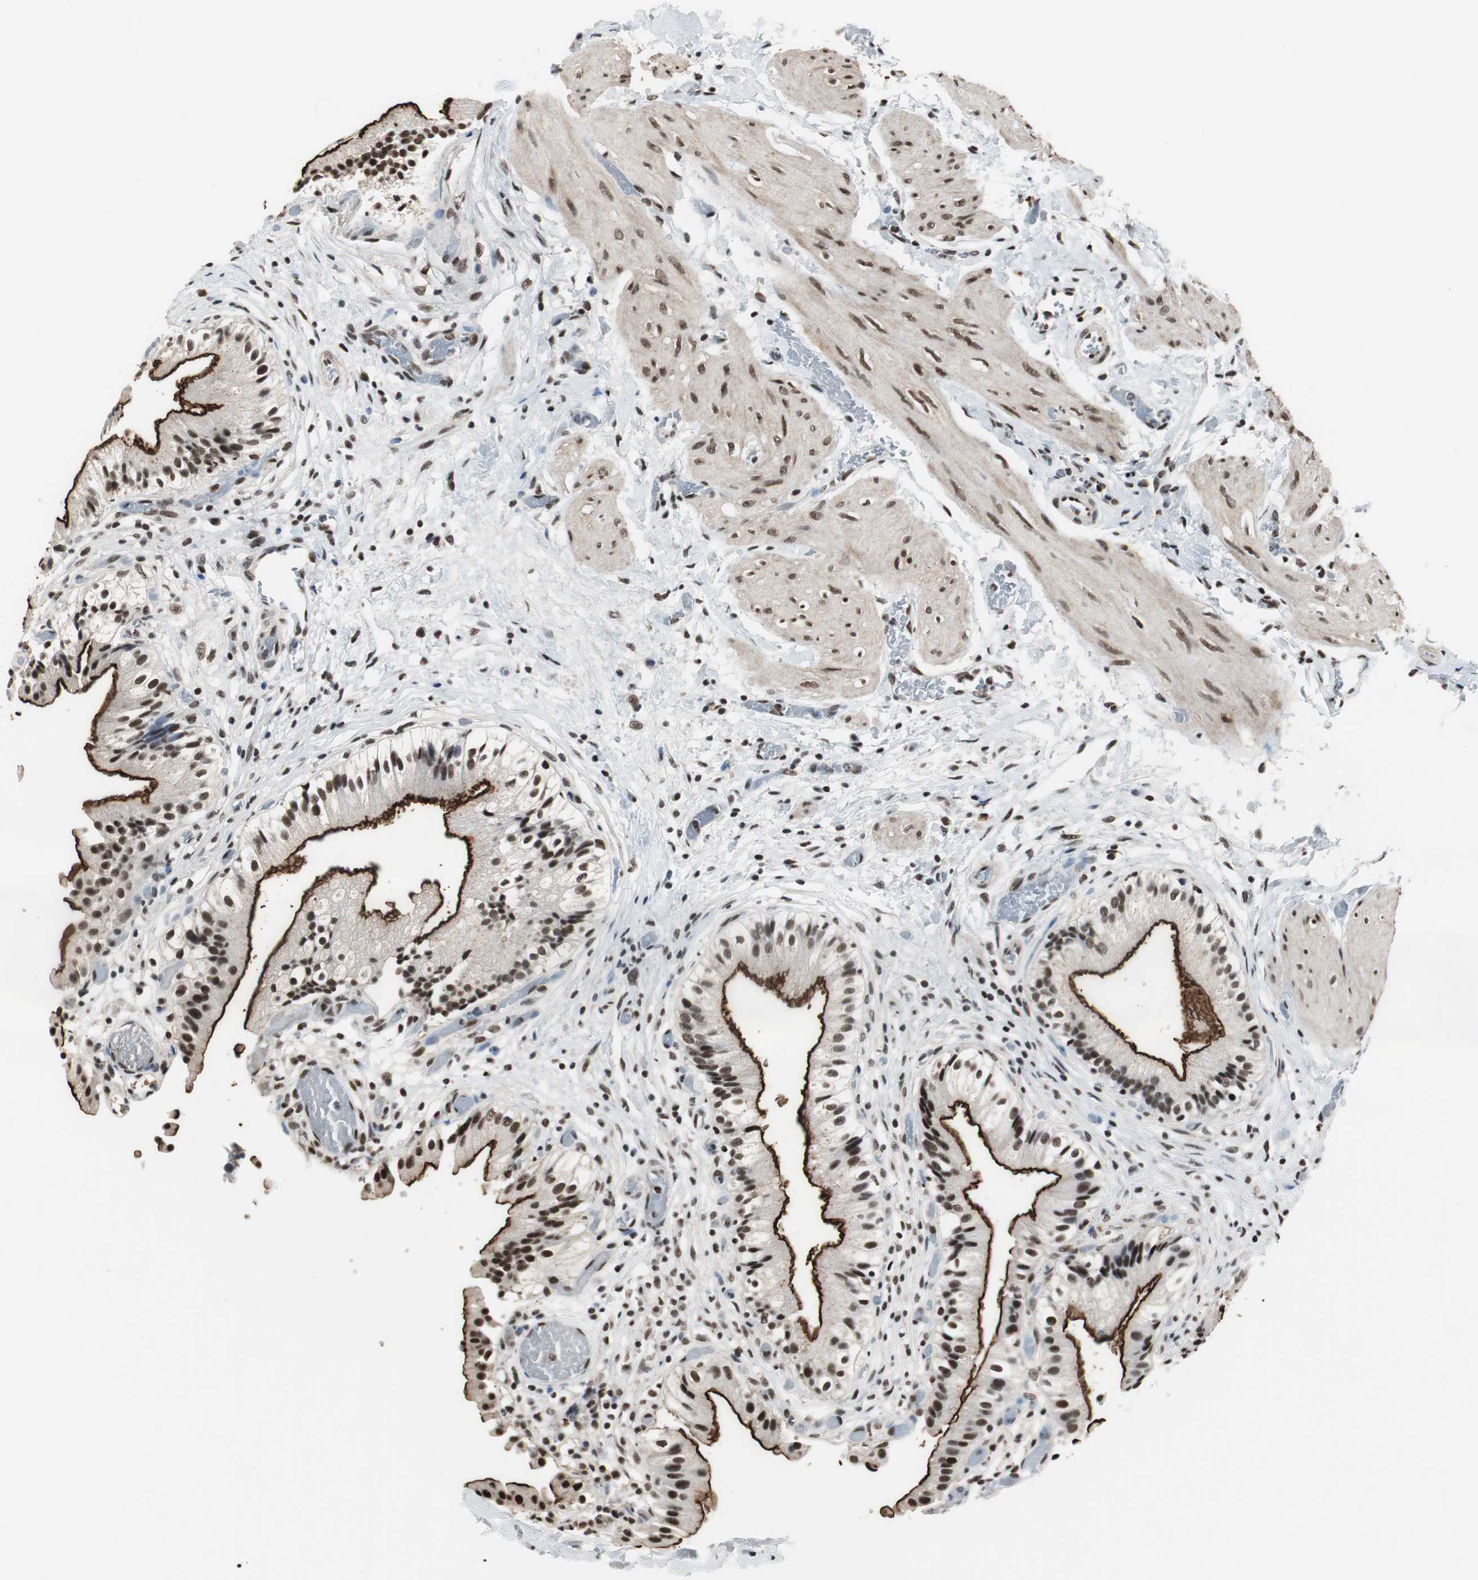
{"staining": {"intensity": "strong", "quantity": ">75%", "location": "cytoplasmic/membranous,nuclear"}, "tissue": "gallbladder", "cell_type": "Glandular cells", "image_type": "normal", "snomed": [{"axis": "morphology", "description": "Normal tissue, NOS"}, {"axis": "topography", "description": "Gallbladder"}], "caption": "The photomicrograph reveals immunohistochemical staining of normal gallbladder. There is strong cytoplasmic/membranous,nuclear positivity is appreciated in about >75% of glandular cells. (IHC, brightfield microscopy, high magnification).", "gene": "MKX", "patient": {"sex": "male", "age": 65}}